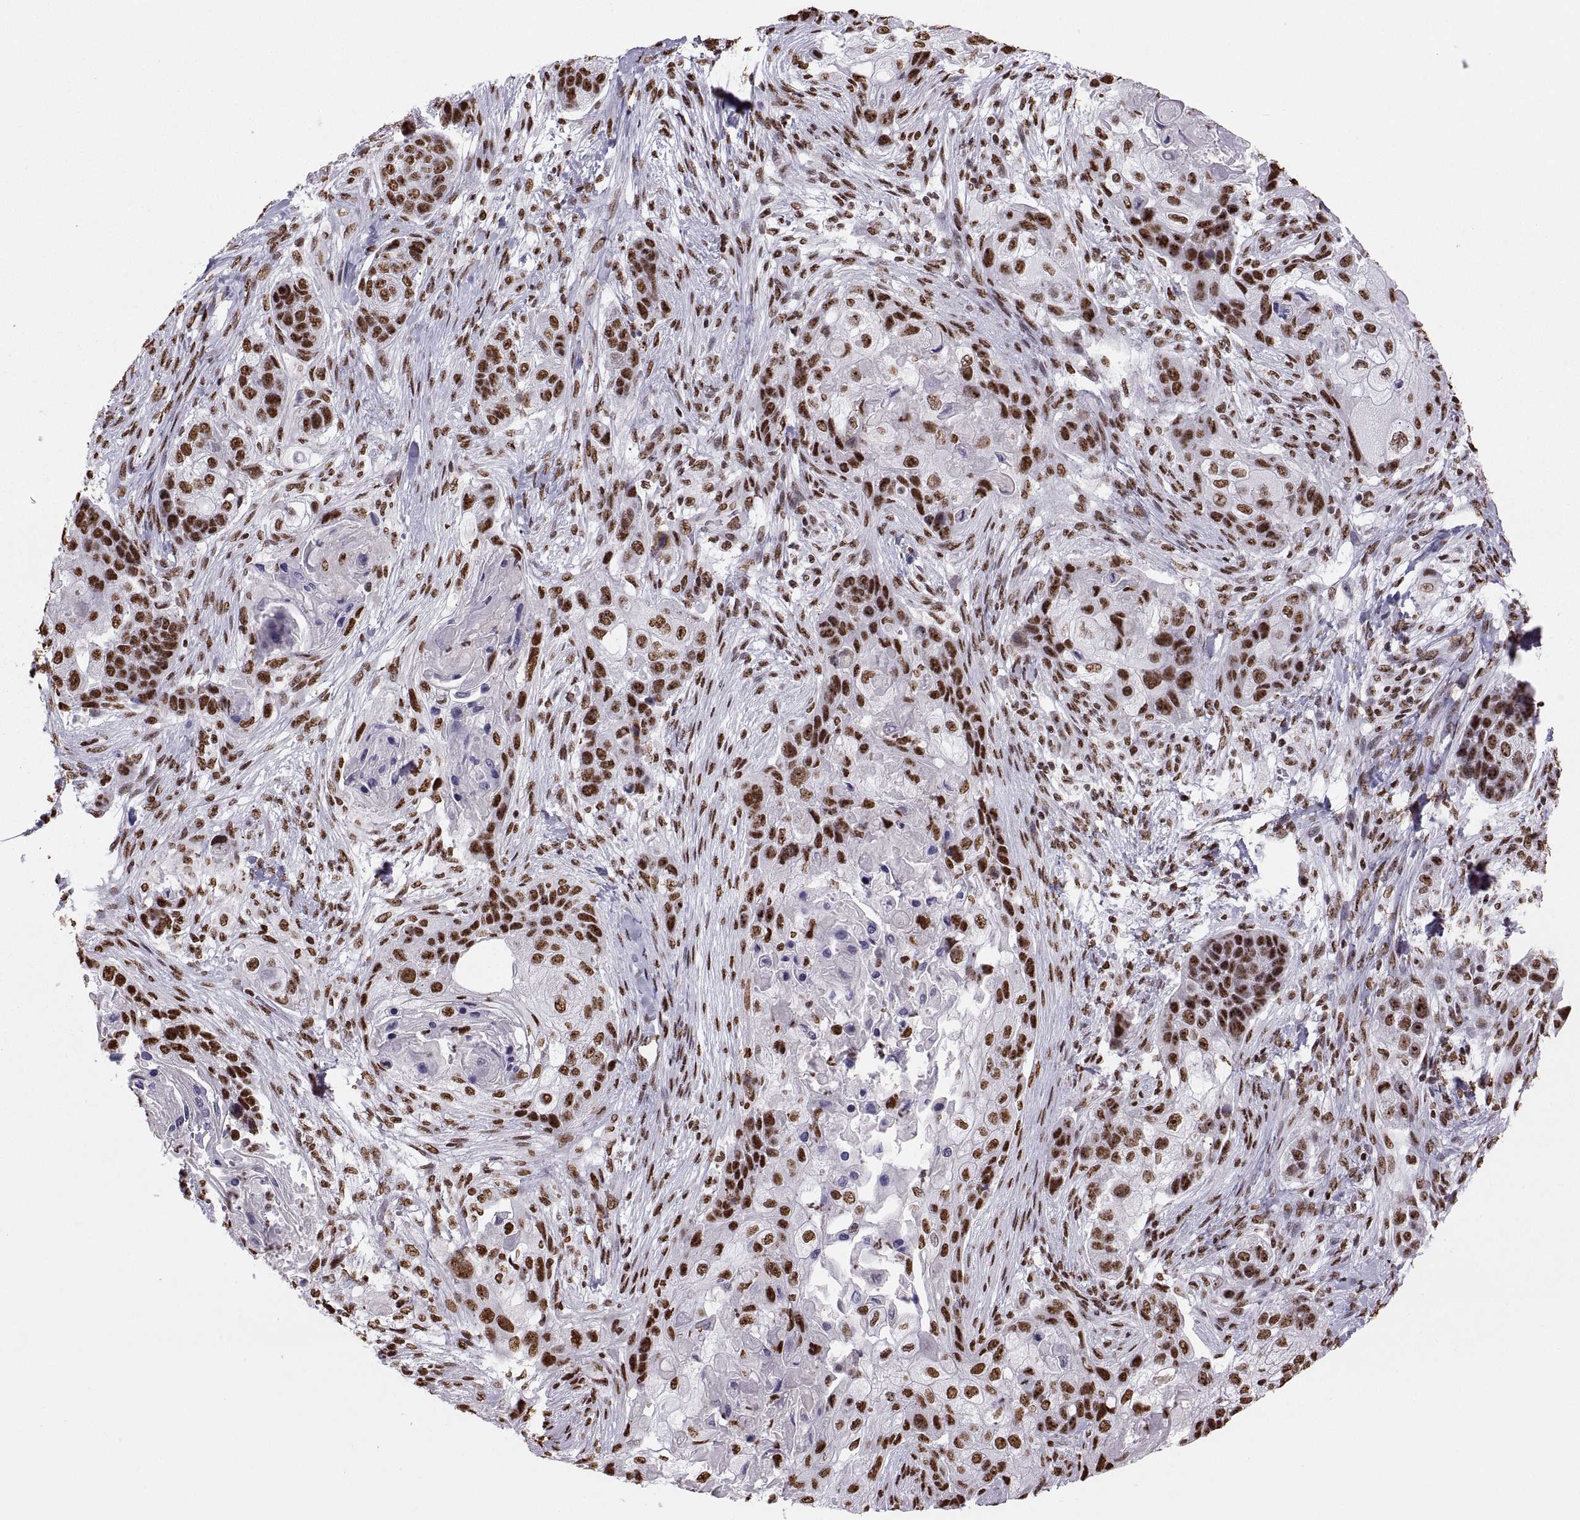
{"staining": {"intensity": "strong", "quantity": "25%-75%", "location": "nuclear"}, "tissue": "lung cancer", "cell_type": "Tumor cells", "image_type": "cancer", "snomed": [{"axis": "morphology", "description": "Squamous cell carcinoma, NOS"}, {"axis": "topography", "description": "Lung"}], "caption": "Immunohistochemical staining of human lung squamous cell carcinoma reveals high levels of strong nuclear protein staining in approximately 25%-75% of tumor cells. Using DAB (3,3'-diaminobenzidine) (brown) and hematoxylin (blue) stains, captured at high magnification using brightfield microscopy.", "gene": "SNAI1", "patient": {"sex": "male", "age": 69}}